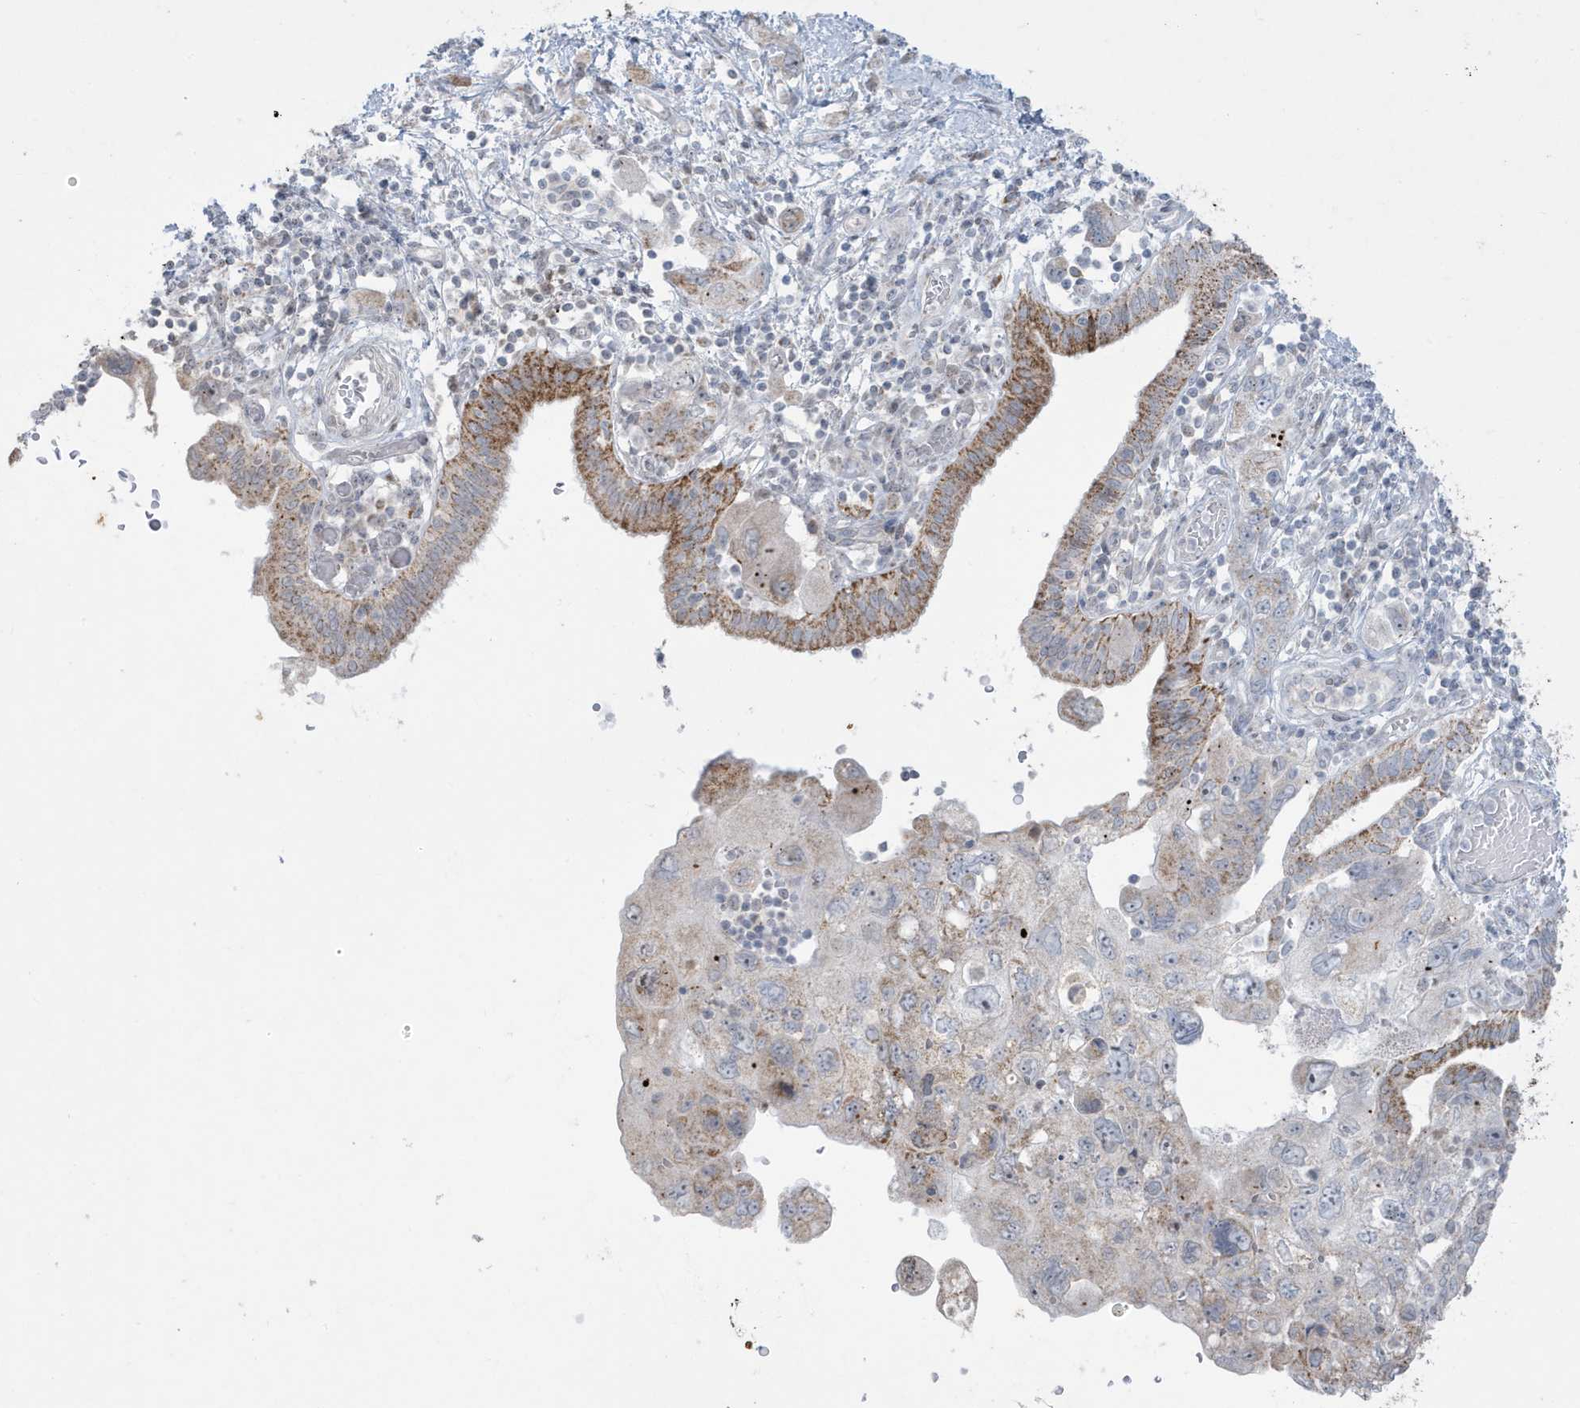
{"staining": {"intensity": "moderate", "quantity": "25%-75%", "location": "cytoplasmic/membranous"}, "tissue": "pancreatic cancer", "cell_type": "Tumor cells", "image_type": "cancer", "snomed": [{"axis": "morphology", "description": "Adenocarcinoma, NOS"}, {"axis": "topography", "description": "Pancreas"}], "caption": "A brown stain labels moderate cytoplasmic/membranous expression of a protein in human pancreatic cancer tumor cells.", "gene": "FNDC1", "patient": {"sex": "female", "age": 73}}